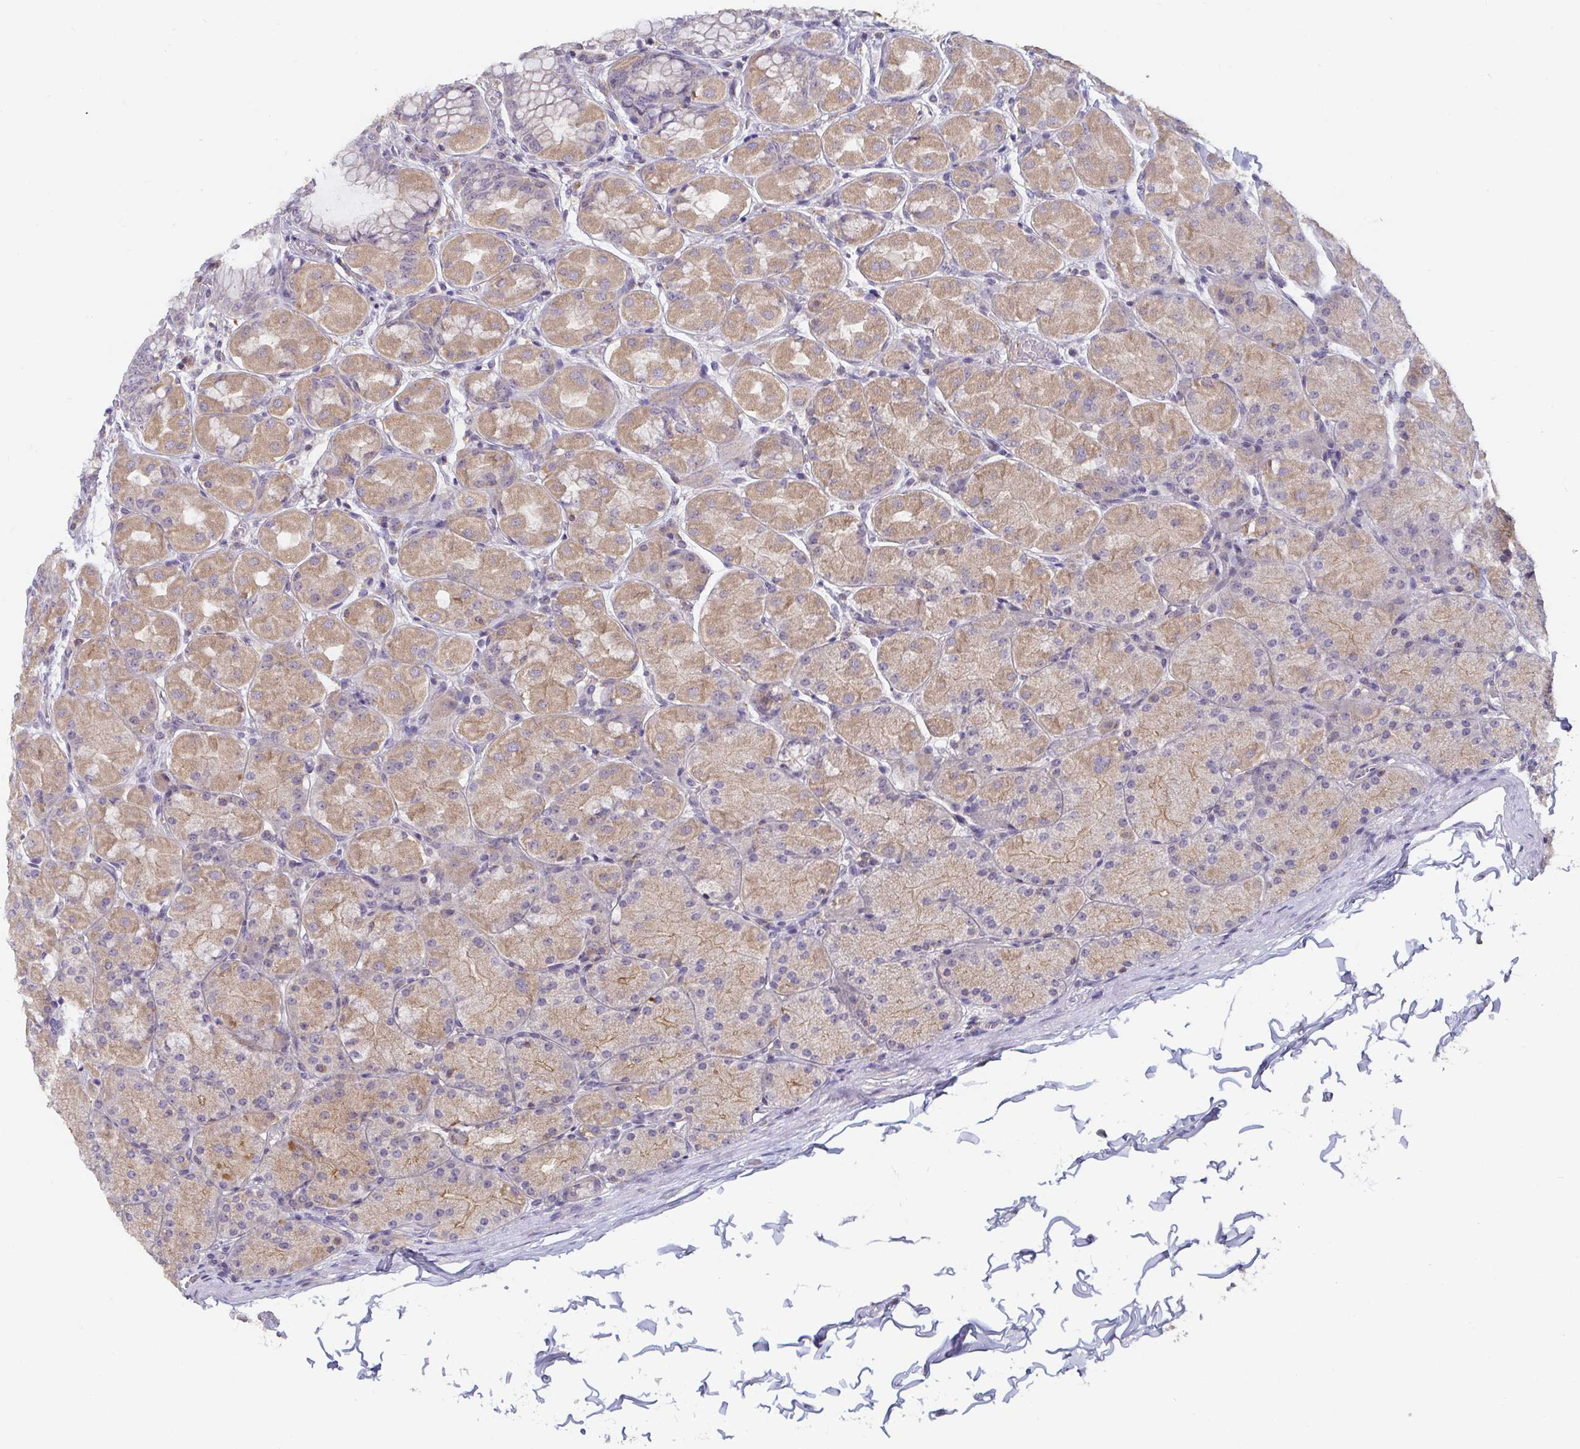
{"staining": {"intensity": "weak", "quantity": "25%-75%", "location": "cytoplasmic/membranous"}, "tissue": "stomach", "cell_type": "Glandular cells", "image_type": "normal", "snomed": [{"axis": "morphology", "description": "Normal tissue, NOS"}, {"axis": "topography", "description": "Stomach, upper"}], "caption": "This is a histology image of immunohistochemistry (IHC) staining of benign stomach, which shows weak positivity in the cytoplasmic/membranous of glandular cells.", "gene": "CDH18", "patient": {"sex": "female", "age": 56}}